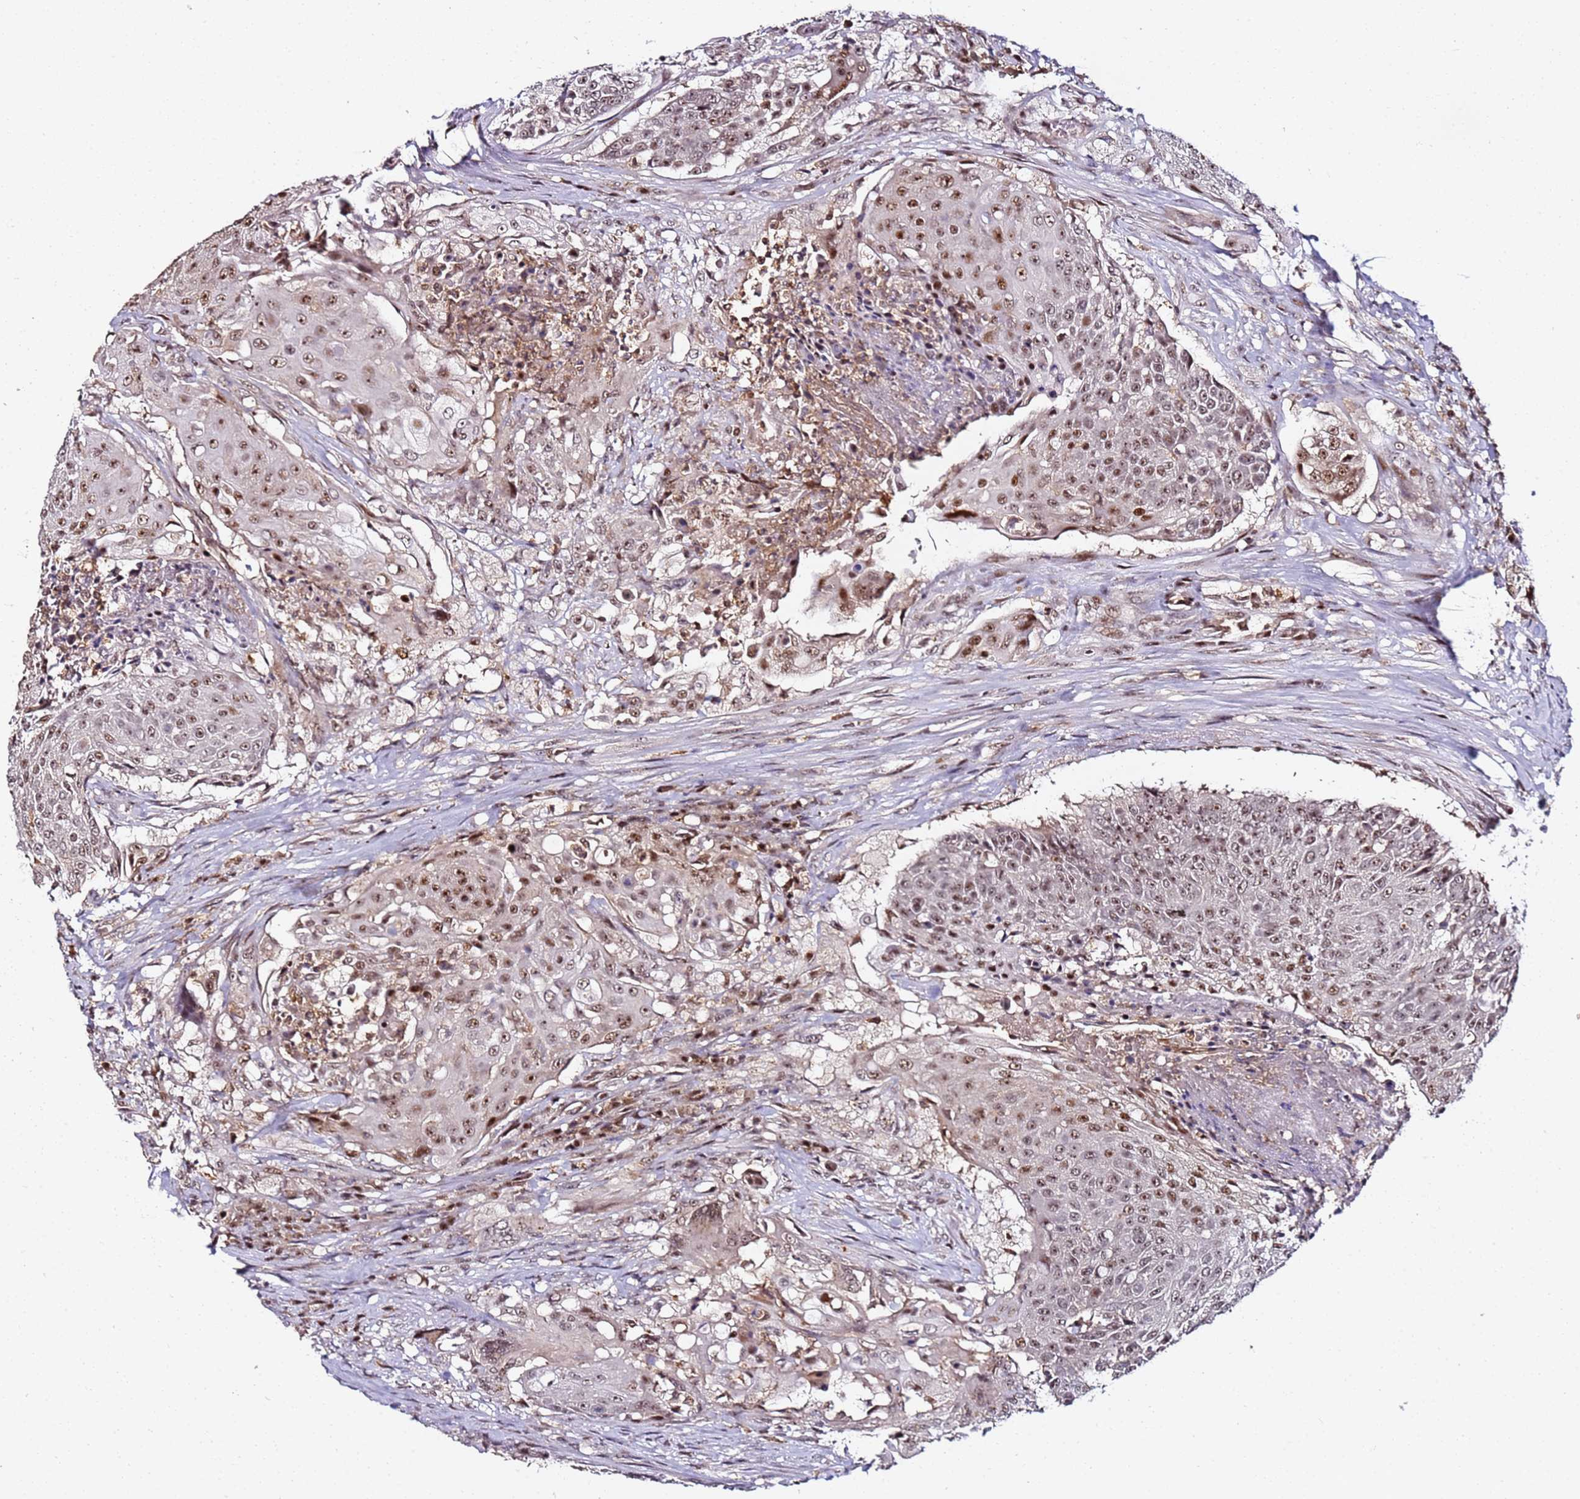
{"staining": {"intensity": "moderate", "quantity": ">75%", "location": "nuclear"}, "tissue": "urothelial cancer", "cell_type": "Tumor cells", "image_type": "cancer", "snomed": [{"axis": "morphology", "description": "Urothelial carcinoma, High grade"}, {"axis": "topography", "description": "Urinary bladder"}], "caption": "Brown immunohistochemical staining in urothelial carcinoma (high-grade) demonstrates moderate nuclear expression in about >75% of tumor cells.", "gene": "FCF1", "patient": {"sex": "female", "age": 63}}